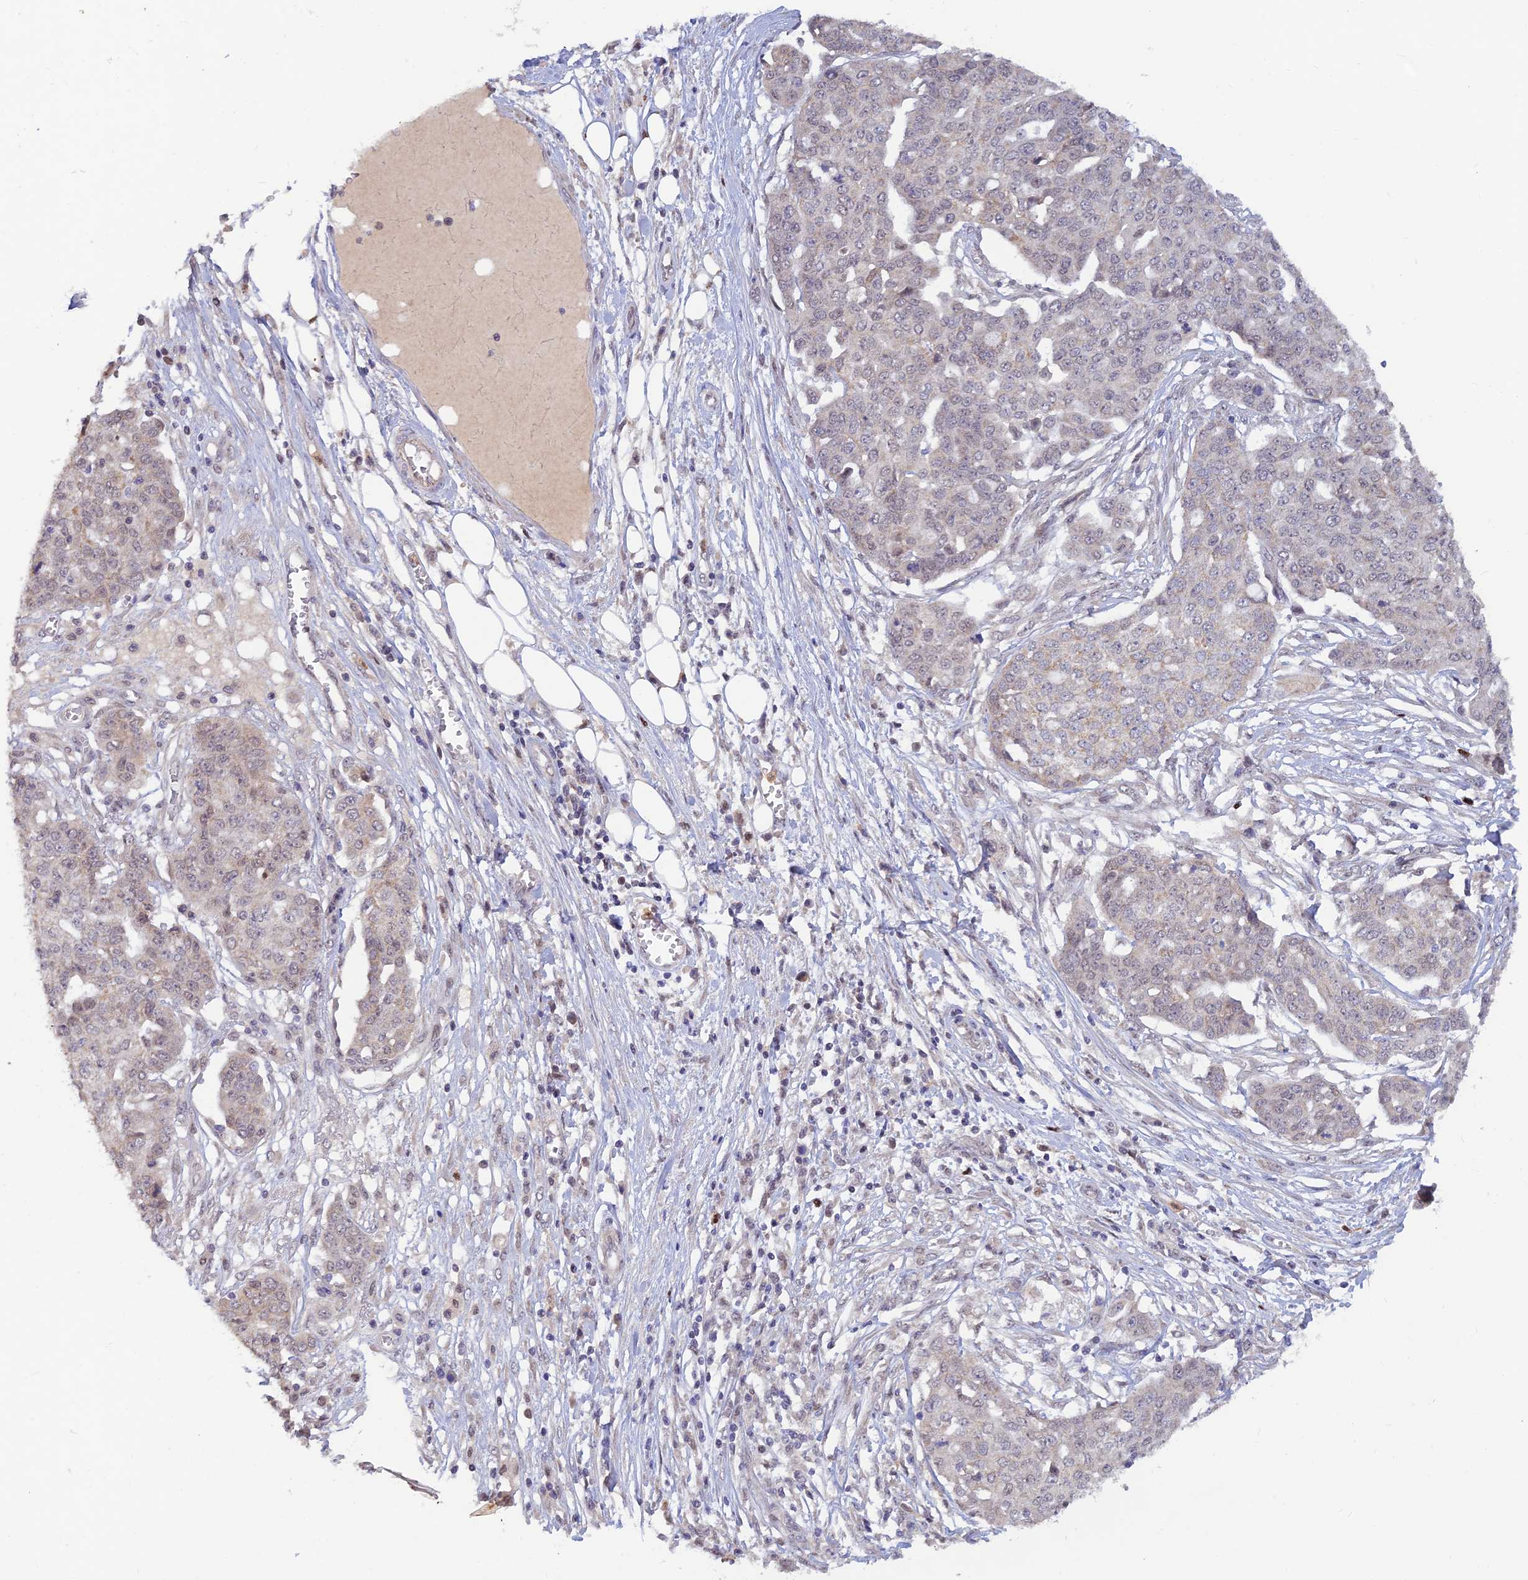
{"staining": {"intensity": "weak", "quantity": "<25%", "location": "nuclear"}, "tissue": "ovarian cancer", "cell_type": "Tumor cells", "image_type": "cancer", "snomed": [{"axis": "morphology", "description": "Cystadenocarcinoma, serous, NOS"}, {"axis": "topography", "description": "Soft tissue"}, {"axis": "topography", "description": "Ovary"}], "caption": "Immunohistochemistry (IHC) micrograph of neoplastic tissue: ovarian cancer stained with DAB demonstrates no significant protein positivity in tumor cells.", "gene": "FASTKD5", "patient": {"sex": "female", "age": 57}}